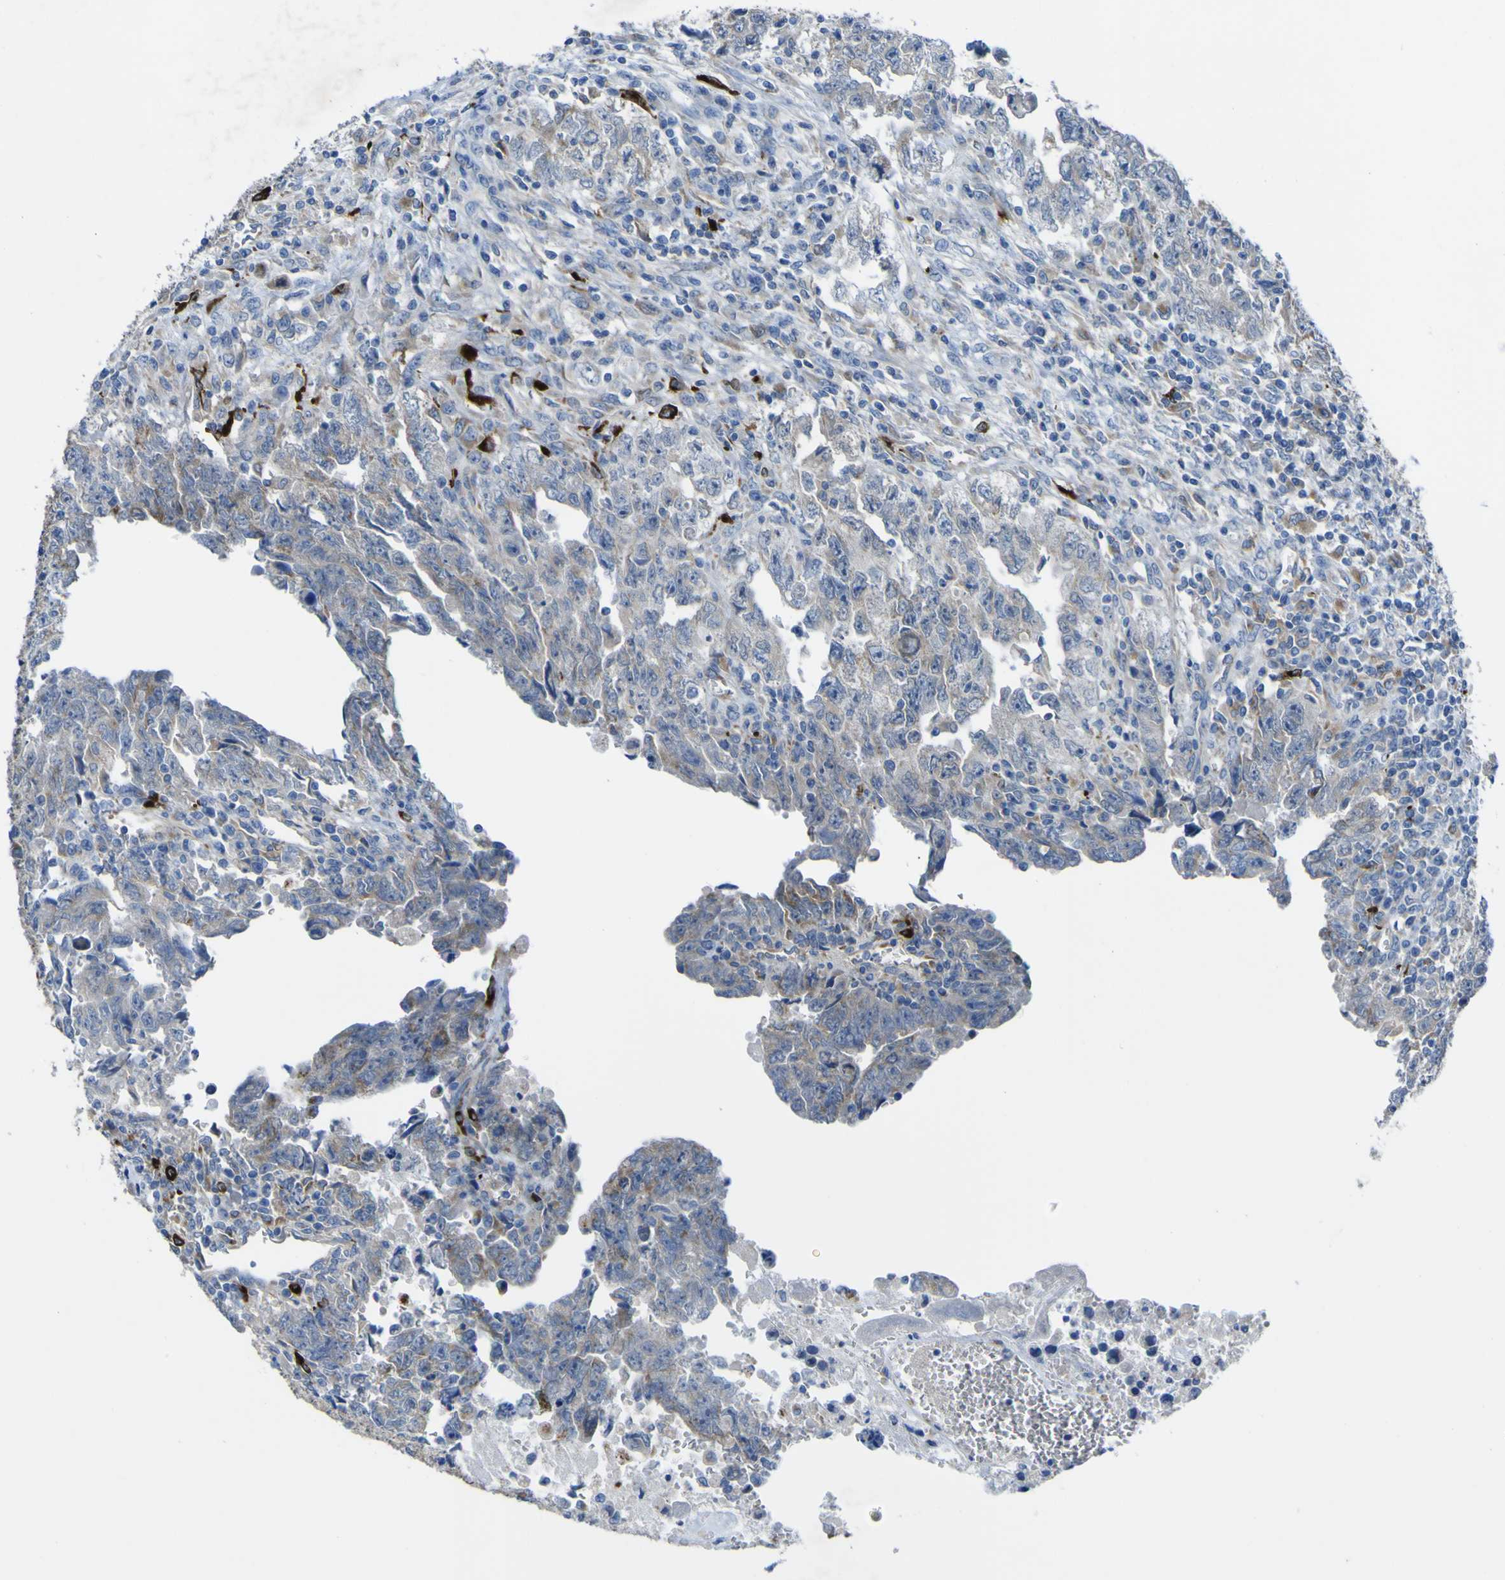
{"staining": {"intensity": "weak", "quantity": "<25%", "location": "cytoplasmic/membranous"}, "tissue": "testis cancer", "cell_type": "Tumor cells", "image_type": "cancer", "snomed": [{"axis": "morphology", "description": "Carcinoma, Embryonal, NOS"}, {"axis": "topography", "description": "Testis"}], "caption": "A photomicrograph of testis cancer stained for a protein displays no brown staining in tumor cells.", "gene": "CST3", "patient": {"sex": "male", "age": 28}}